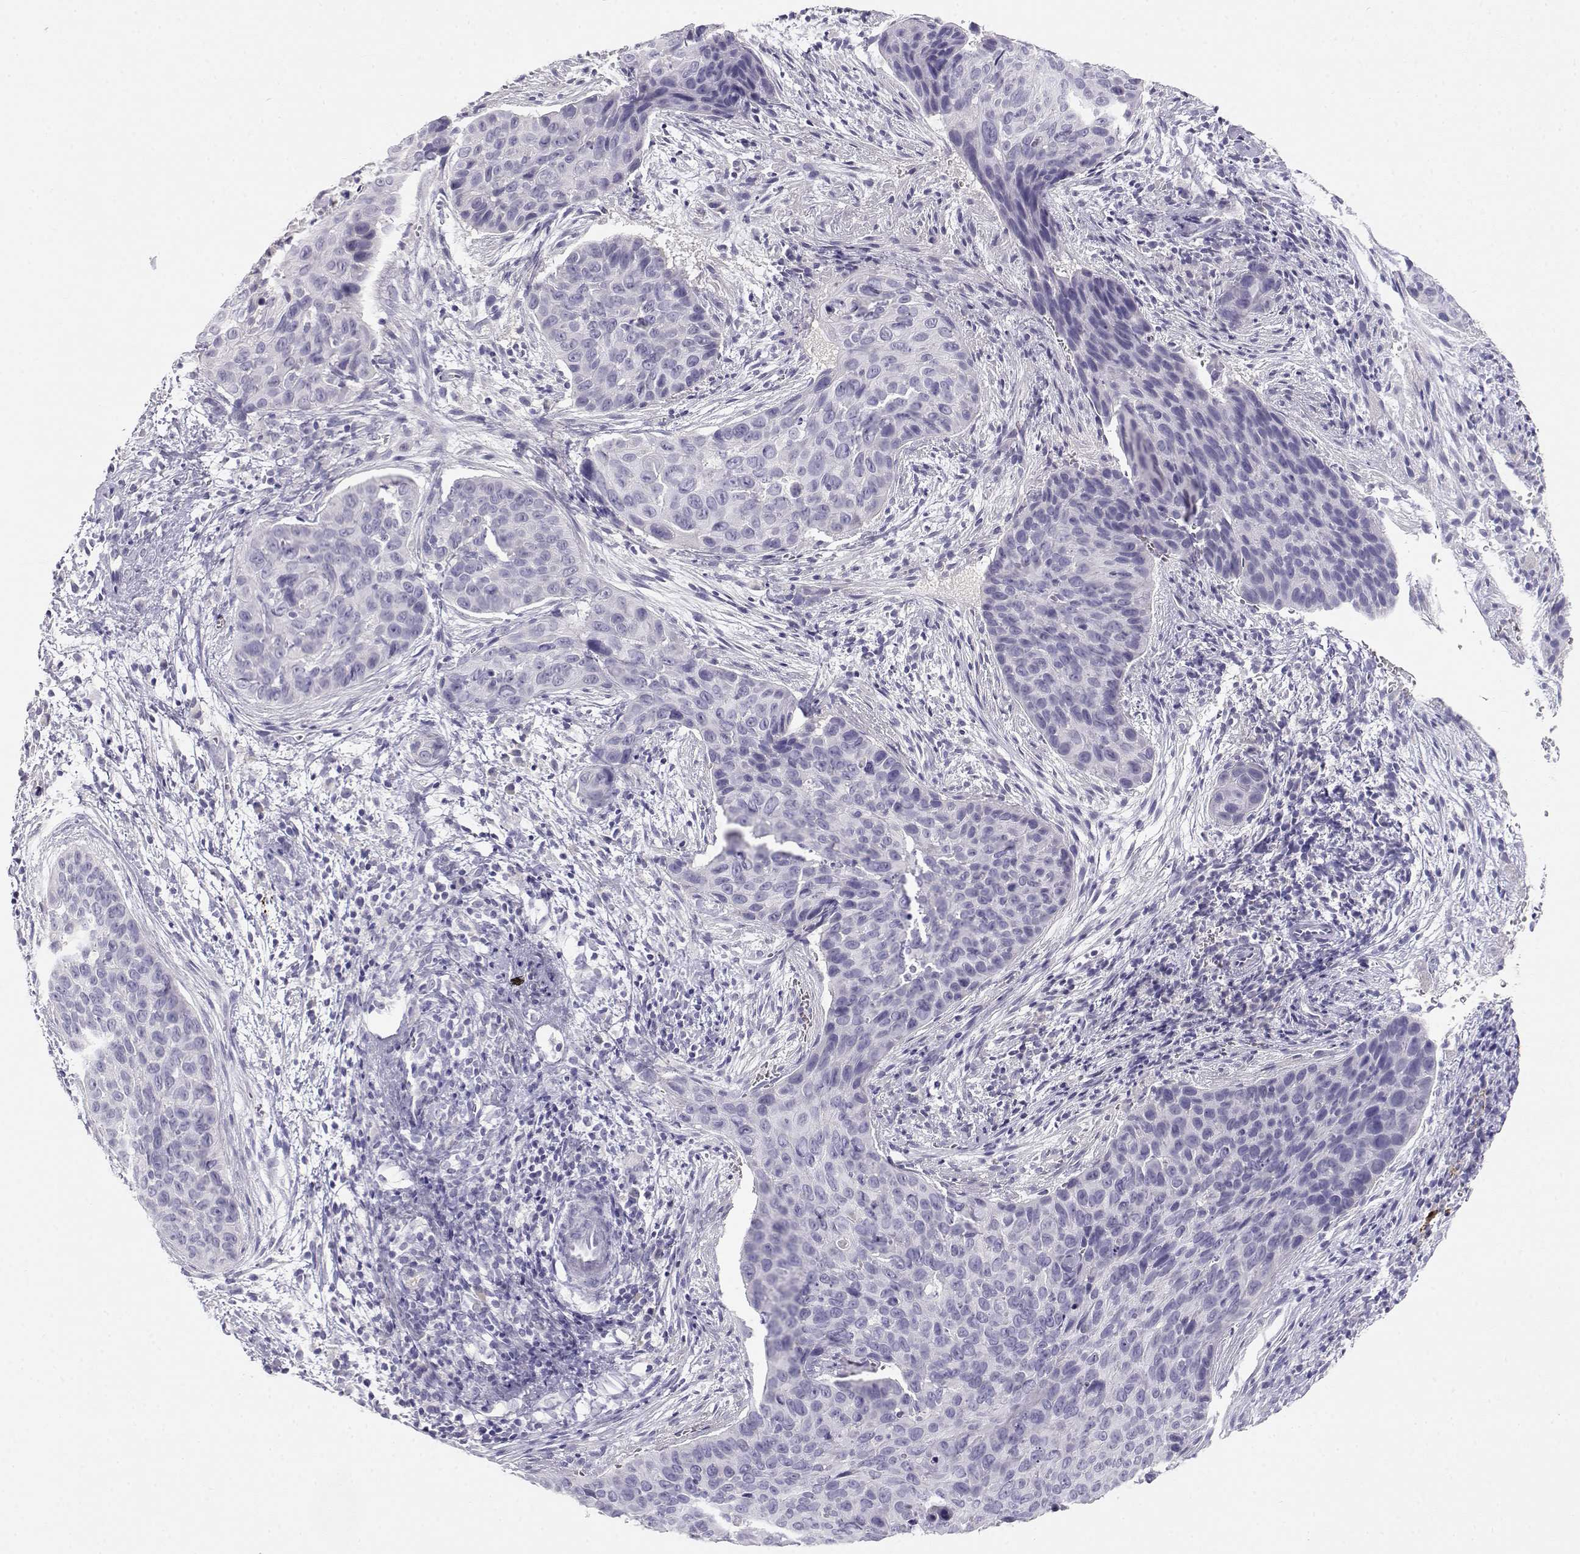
{"staining": {"intensity": "negative", "quantity": "none", "location": "none"}, "tissue": "cervical cancer", "cell_type": "Tumor cells", "image_type": "cancer", "snomed": [{"axis": "morphology", "description": "Squamous cell carcinoma, NOS"}, {"axis": "topography", "description": "Cervix"}], "caption": "Tumor cells are negative for brown protein staining in squamous cell carcinoma (cervical).", "gene": "GPR174", "patient": {"sex": "female", "age": 35}}